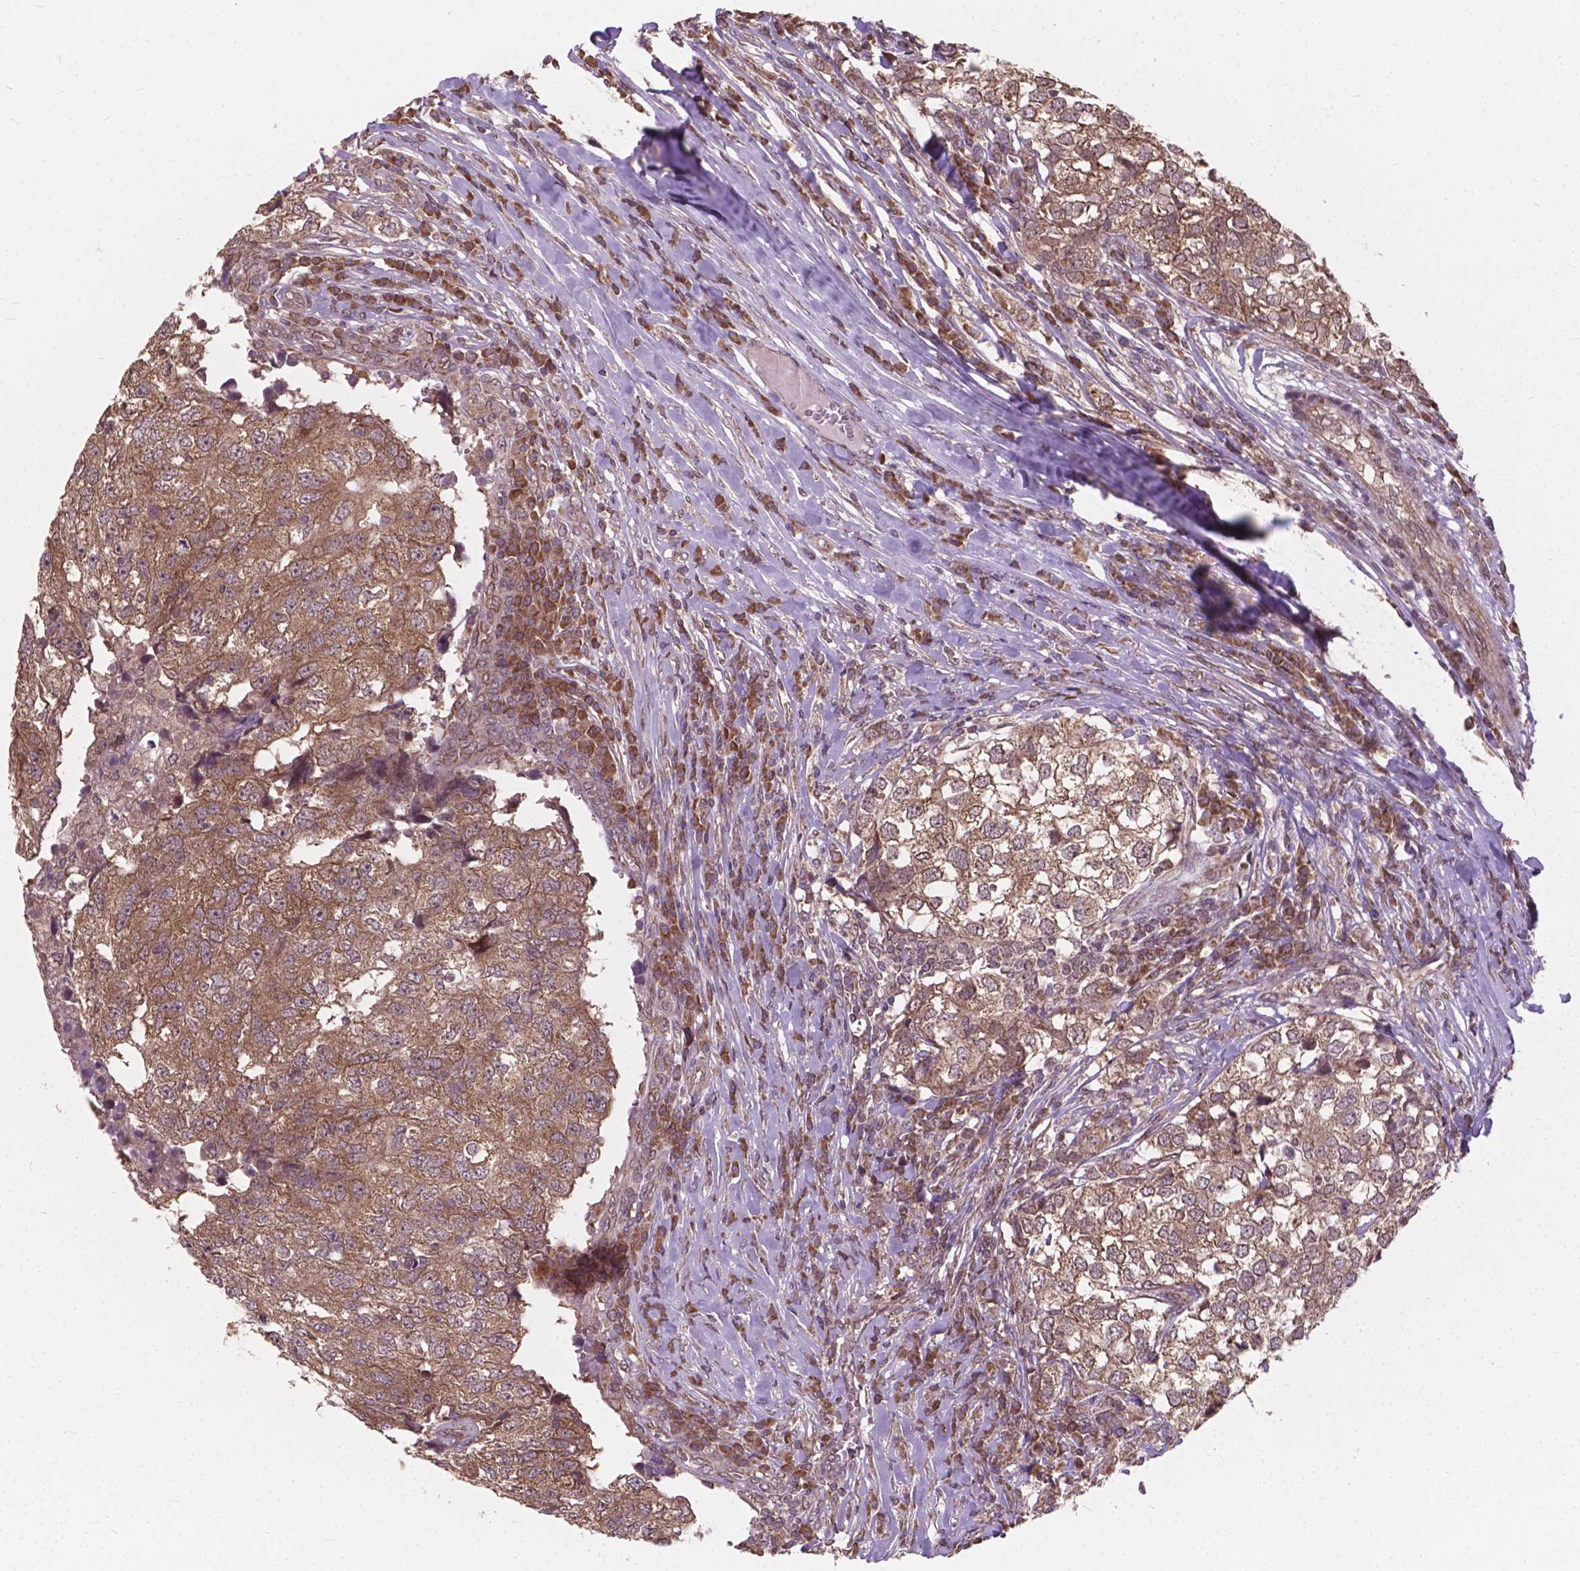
{"staining": {"intensity": "weak", "quantity": ">75%", "location": "cytoplasmic/membranous"}, "tissue": "breast cancer", "cell_type": "Tumor cells", "image_type": "cancer", "snomed": [{"axis": "morphology", "description": "Duct carcinoma"}, {"axis": "topography", "description": "Breast"}], "caption": "Immunohistochemistry (IHC) (DAB) staining of breast cancer reveals weak cytoplasmic/membranous protein staining in about >75% of tumor cells. (Stains: DAB in brown, nuclei in blue, Microscopy: brightfield microscopy at high magnification).", "gene": "MRPL33", "patient": {"sex": "female", "age": 30}}